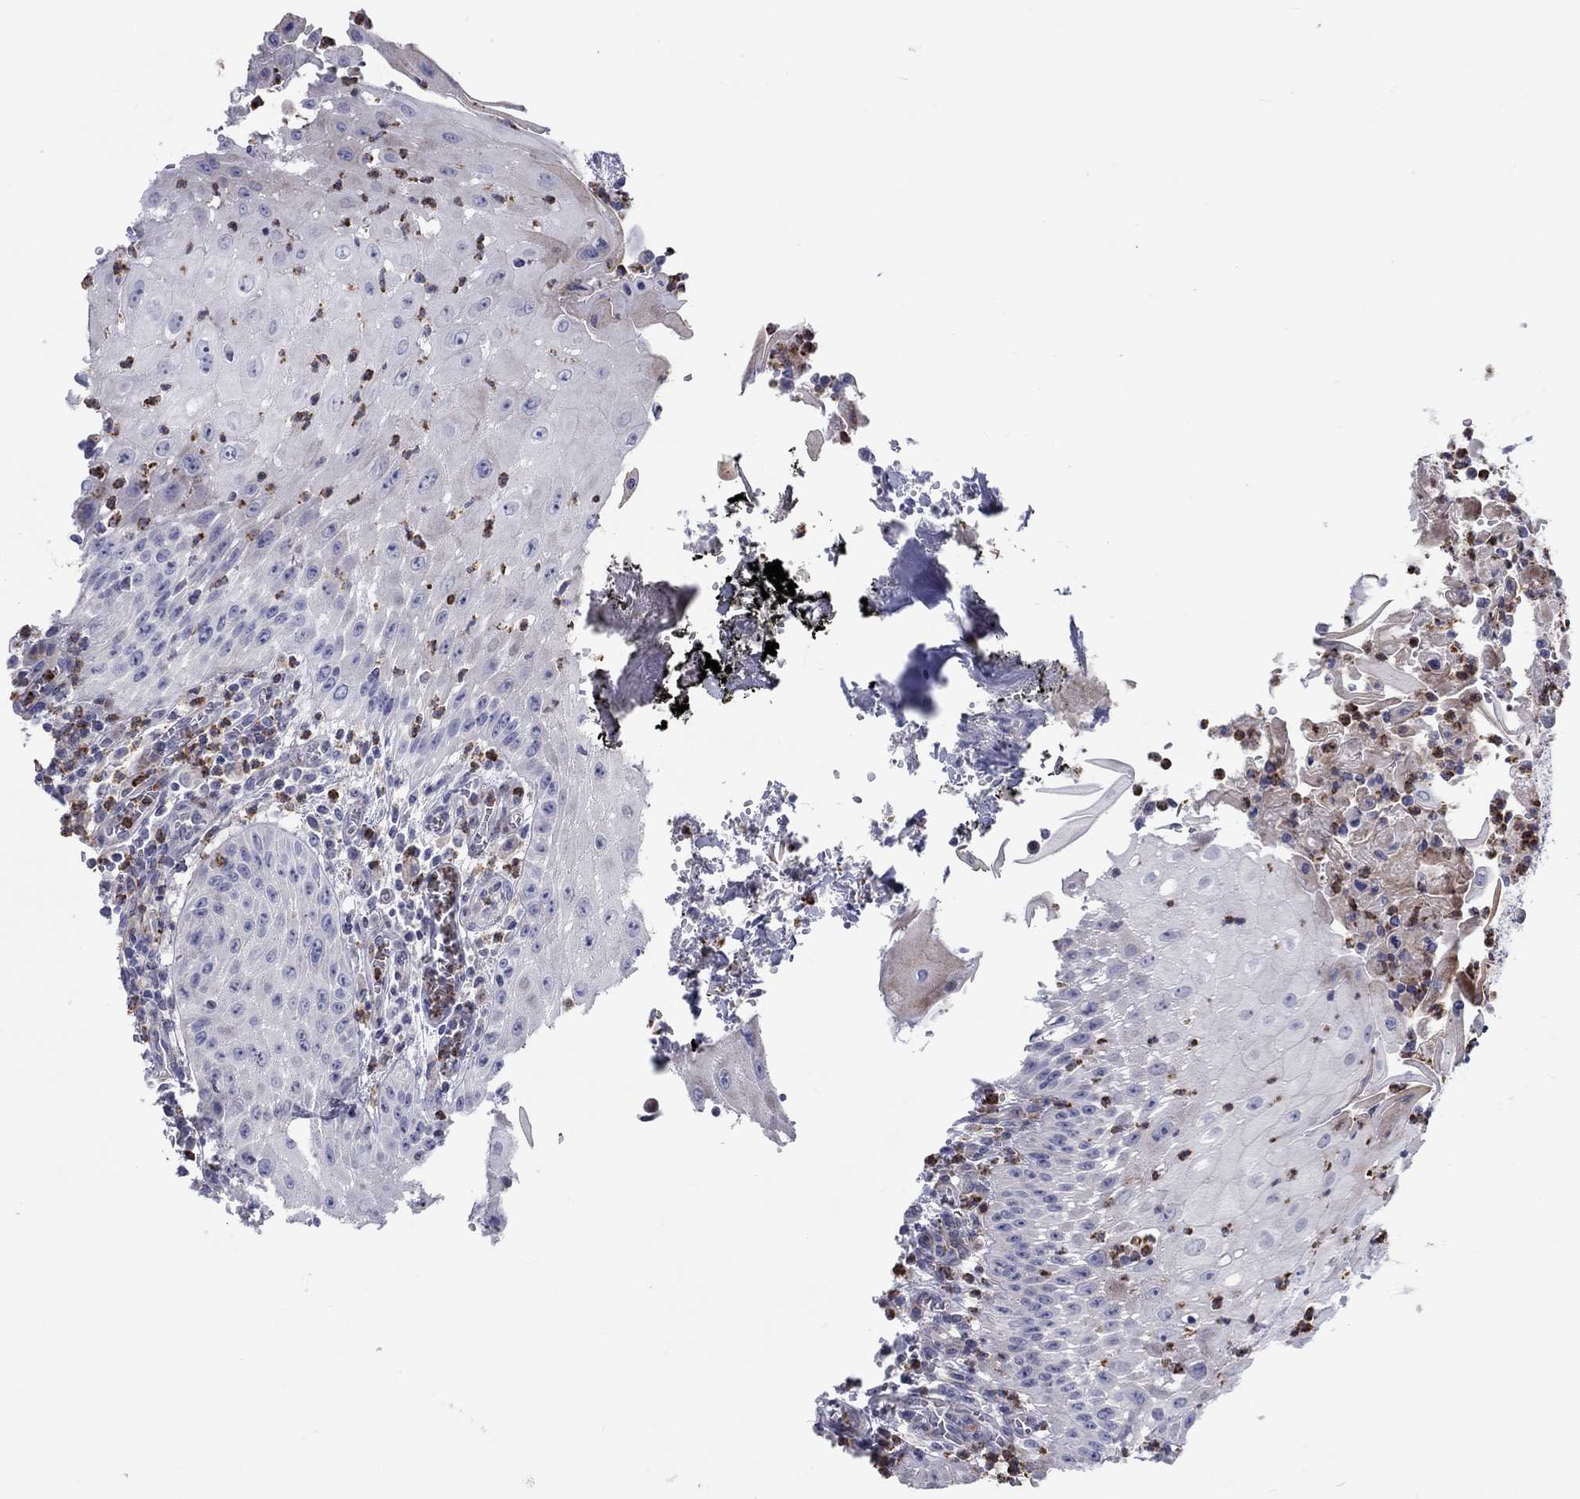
{"staining": {"intensity": "negative", "quantity": "none", "location": "none"}, "tissue": "head and neck cancer", "cell_type": "Tumor cells", "image_type": "cancer", "snomed": [{"axis": "morphology", "description": "Squamous cell carcinoma, NOS"}, {"axis": "topography", "description": "Oral tissue"}, {"axis": "topography", "description": "Head-Neck"}], "caption": "A micrograph of human head and neck cancer is negative for staining in tumor cells.", "gene": "ARHGAP36", "patient": {"sex": "male", "age": 58}}